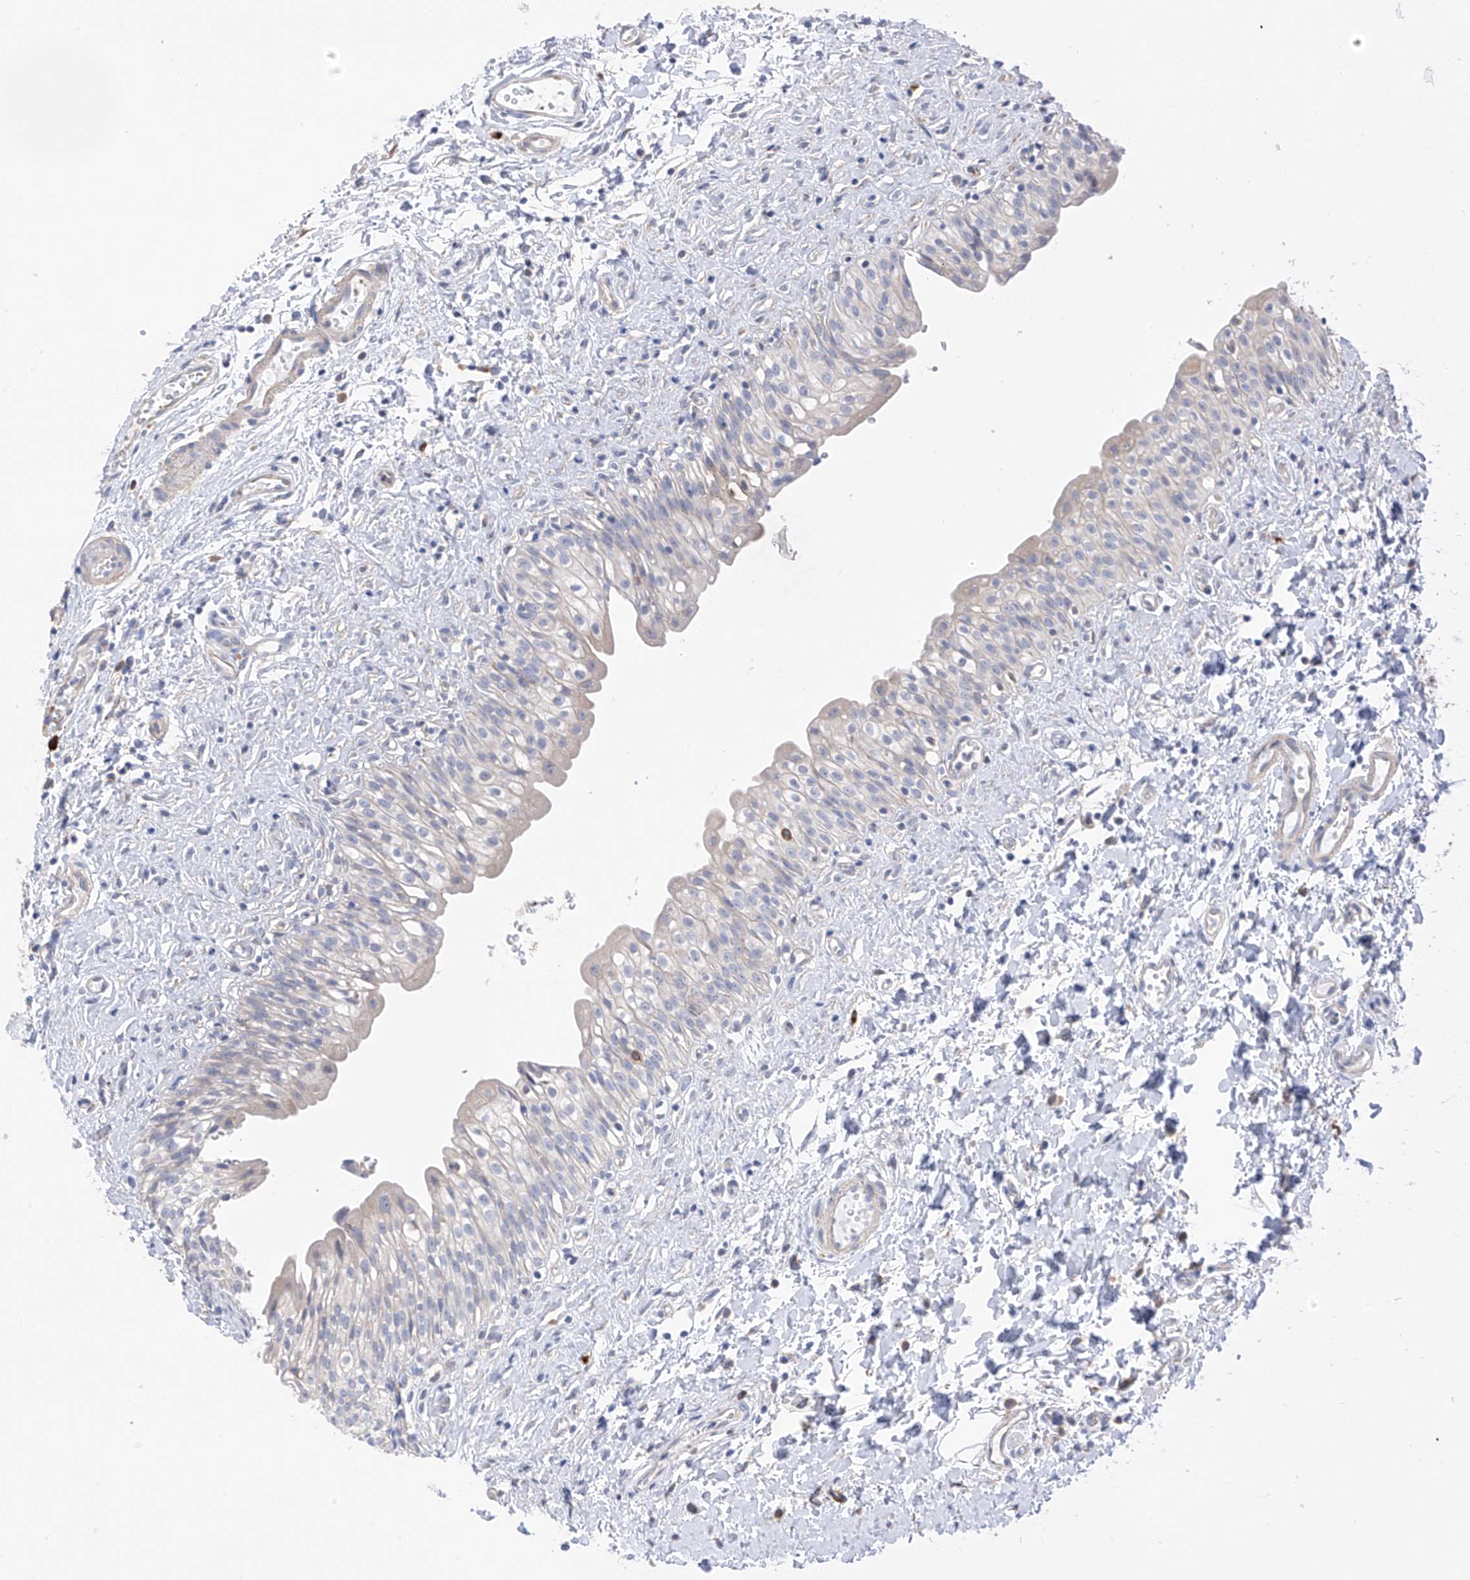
{"staining": {"intensity": "negative", "quantity": "none", "location": "none"}, "tissue": "urinary bladder", "cell_type": "Urothelial cells", "image_type": "normal", "snomed": [{"axis": "morphology", "description": "Normal tissue, NOS"}, {"axis": "topography", "description": "Urinary bladder"}], "caption": "Immunohistochemistry (IHC) photomicrograph of benign urinary bladder: urinary bladder stained with DAB (3,3'-diaminobenzidine) reveals no significant protein expression in urothelial cells. The staining is performed using DAB (3,3'-diaminobenzidine) brown chromogen with nuclei counter-stained in using hematoxylin.", "gene": "REC8", "patient": {"sex": "male", "age": 51}}